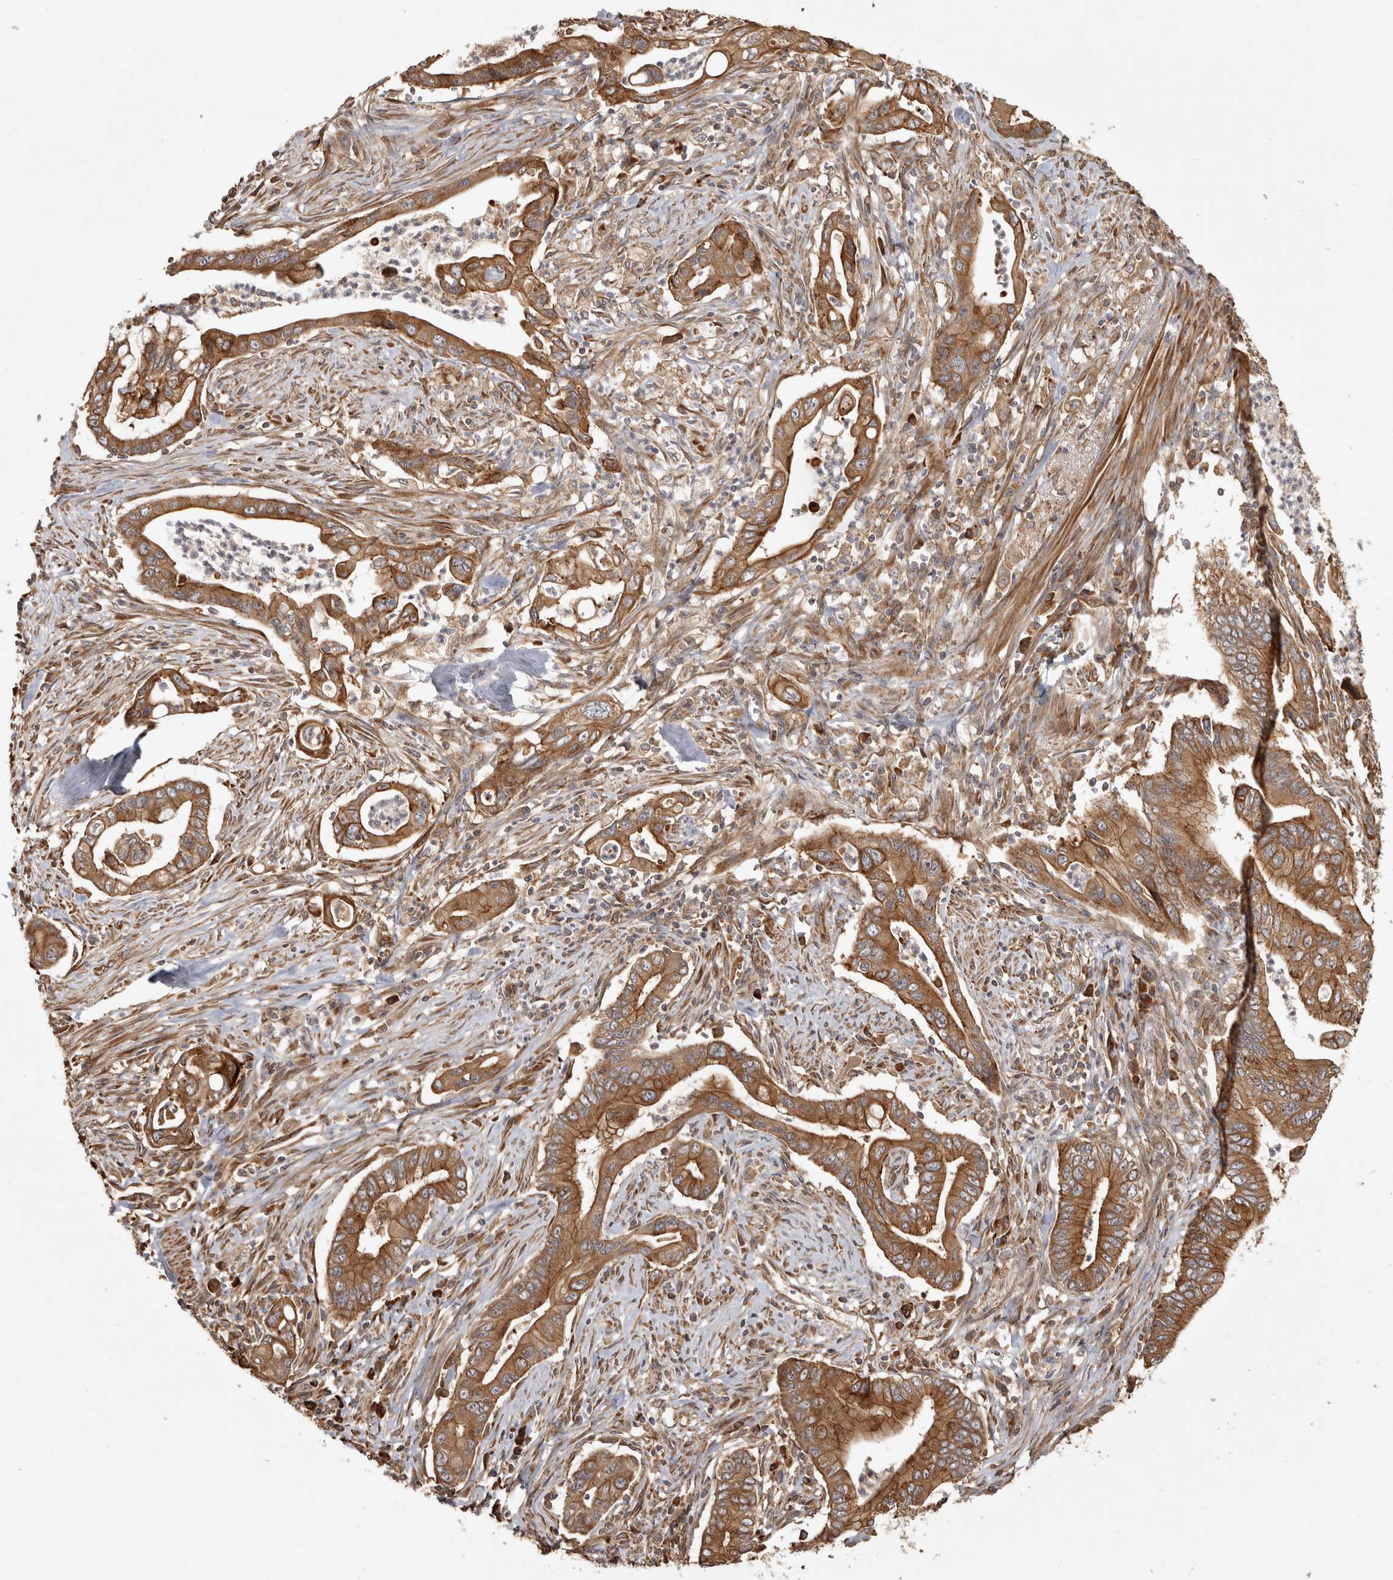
{"staining": {"intensity": "moderate", "quantity": ">75%", "location": "cytoplasmic/membranous"}, "tissue": "pancreatic cancer", "cell_type": "Tumor cells", "image_type": "cancer", "snomed": [{"axis": "morphology", "description": "Adenocarcinoma, NOS"}, {"axis": "topography", "description": "Pancreas"}], "caption": "Human adenocarcinoma (pancreatic) stained with a protein marker shows moderate staining in tumor cells.", "gene": "CAMSAP2", "patient": {"sex": "male", "age": 78}}